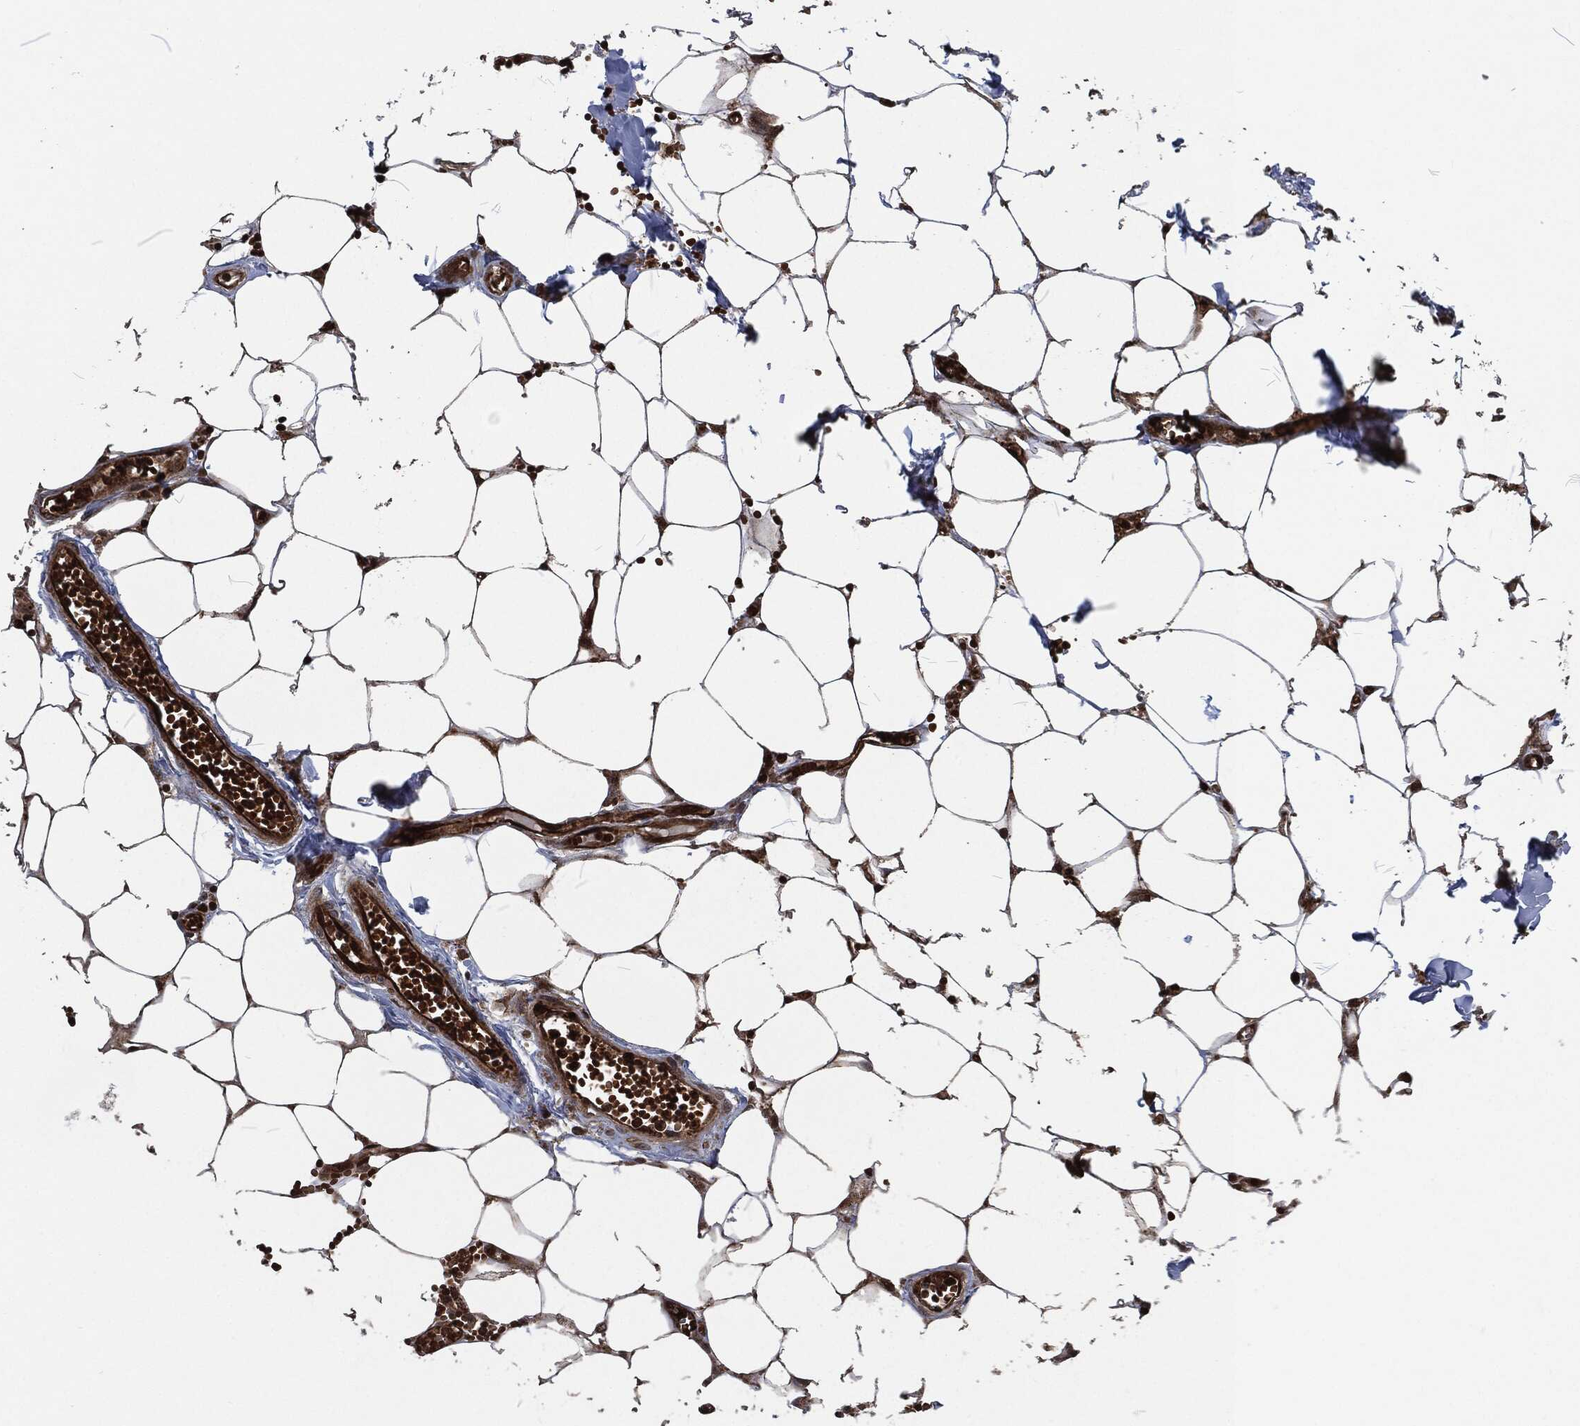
{"staining": {"intensity": "negative", "quantity": "none", "location": "none"}, "tissue": "adipose tissue", "cell_type": "Adipocytes", "image_type": "normal", "snomed": [{"axis": "morphology", "description": "Normal tissue, NOS"}, {"axis": "morphology", "description": "Squamous cell carcinoma, NOS"}, {"axis": "topography", "description": "Cartilage tissue"}, {"axis": "topography", "description": "Lung"}], "caption": "Immunohistochemical staining of unremarkable human adipose tissue shows no significant positivity in adipocytes.", "gene": "CMPK2", "patient": {"sex": "male", "age": 66}}